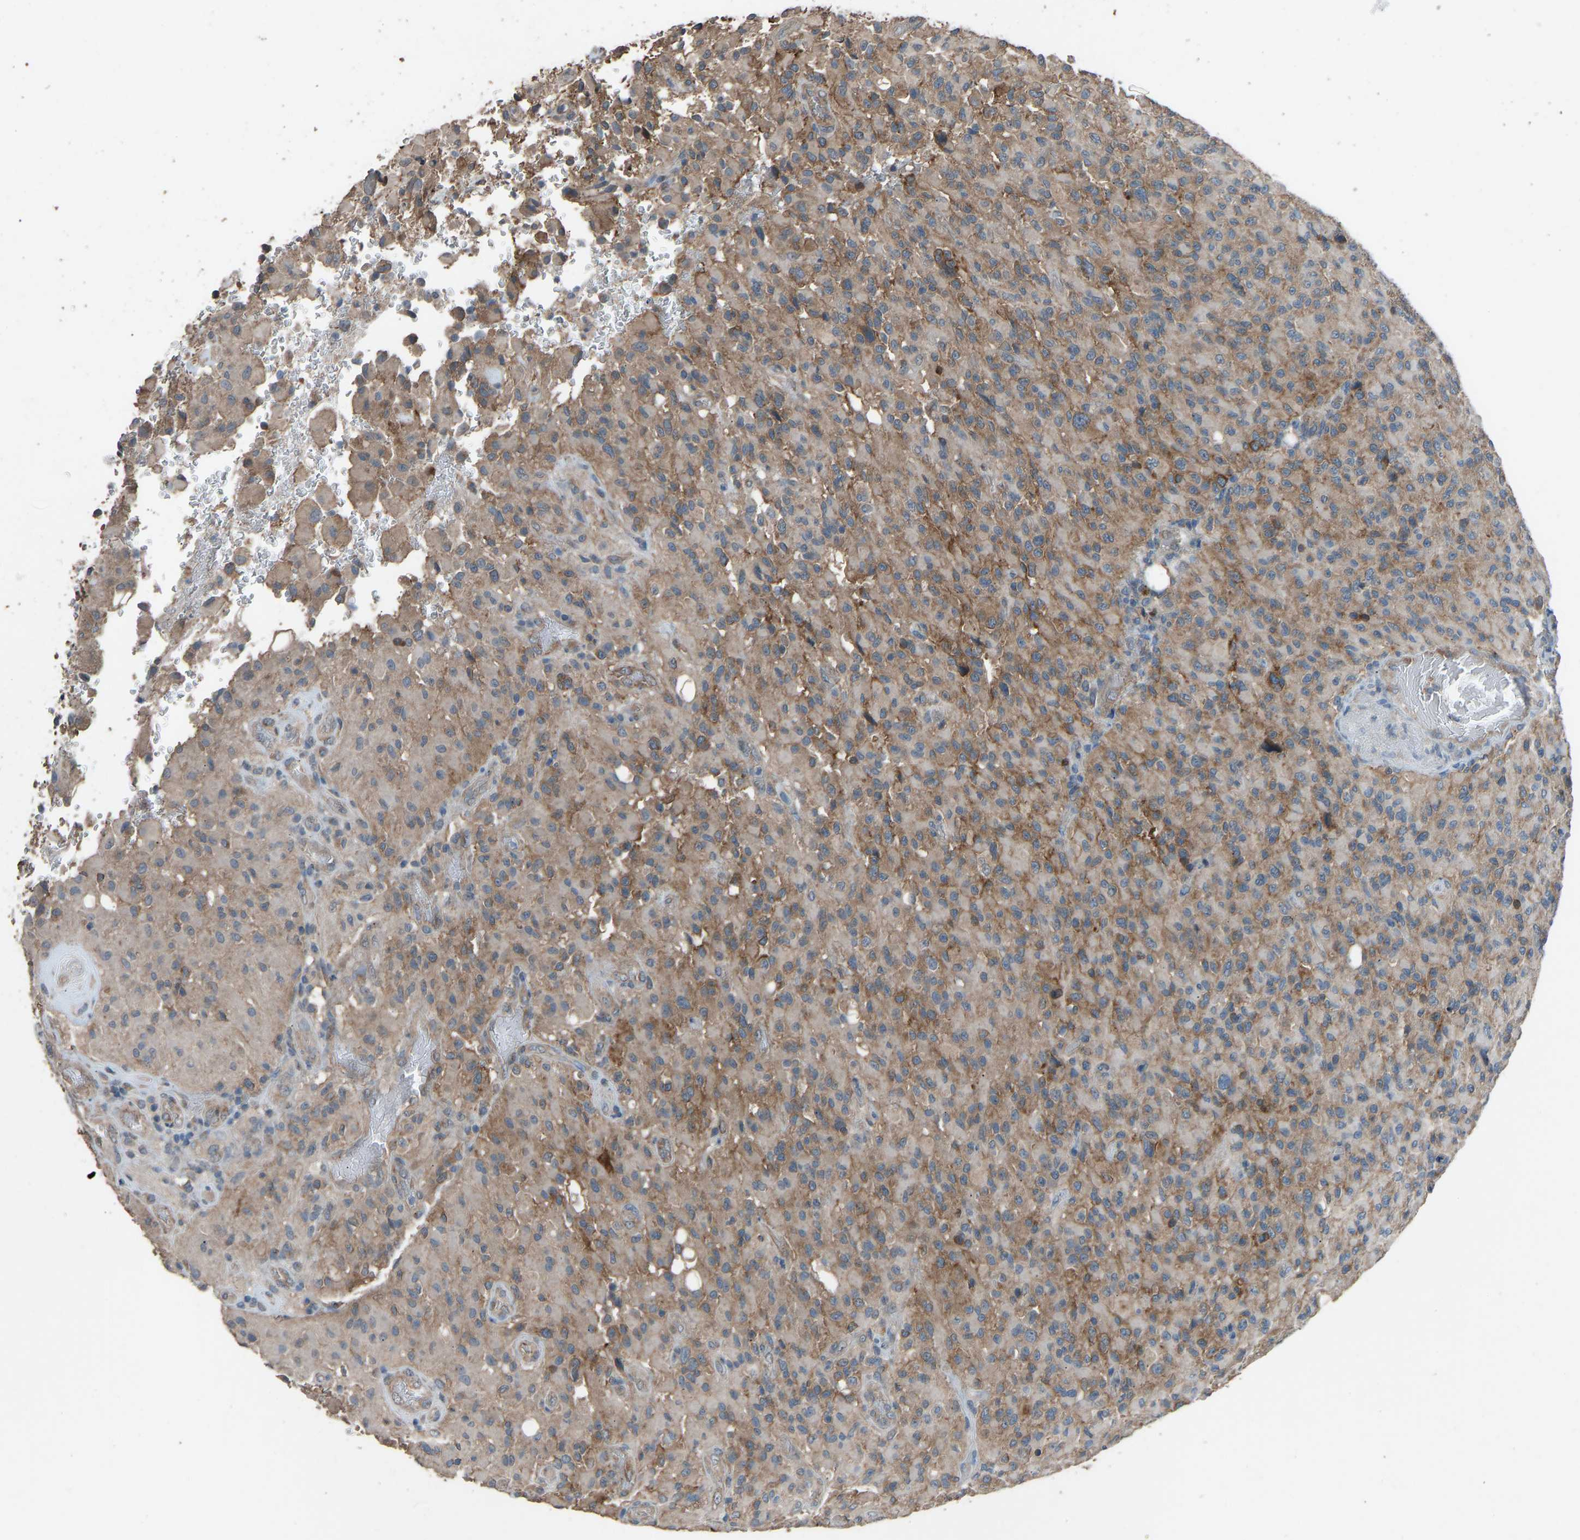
{"staining": {"intensity": "moderate", "quantity": "25%-75%", "location": "cytoplasmic/membranous"}, "tissue": "glioma", "cell_type": "Tumor cells", "image_type": "cancer", "snomed": [{"axis": "morphology", "description": "Glioma, malignant, High grade"}, {"axis": "topography", "description": "Brain"}], "caption": "Immunohistochemical staining of human malignant glioma (high-grade) reveals medium levels of moderate cytoplasmic/membranous expression in about 25%-75% of tumor cells. (DAB IHC with brightfield microscopy, high magnification).", "gene": "SLC43A1", "patient": {"sex": "male", "age": 71}}